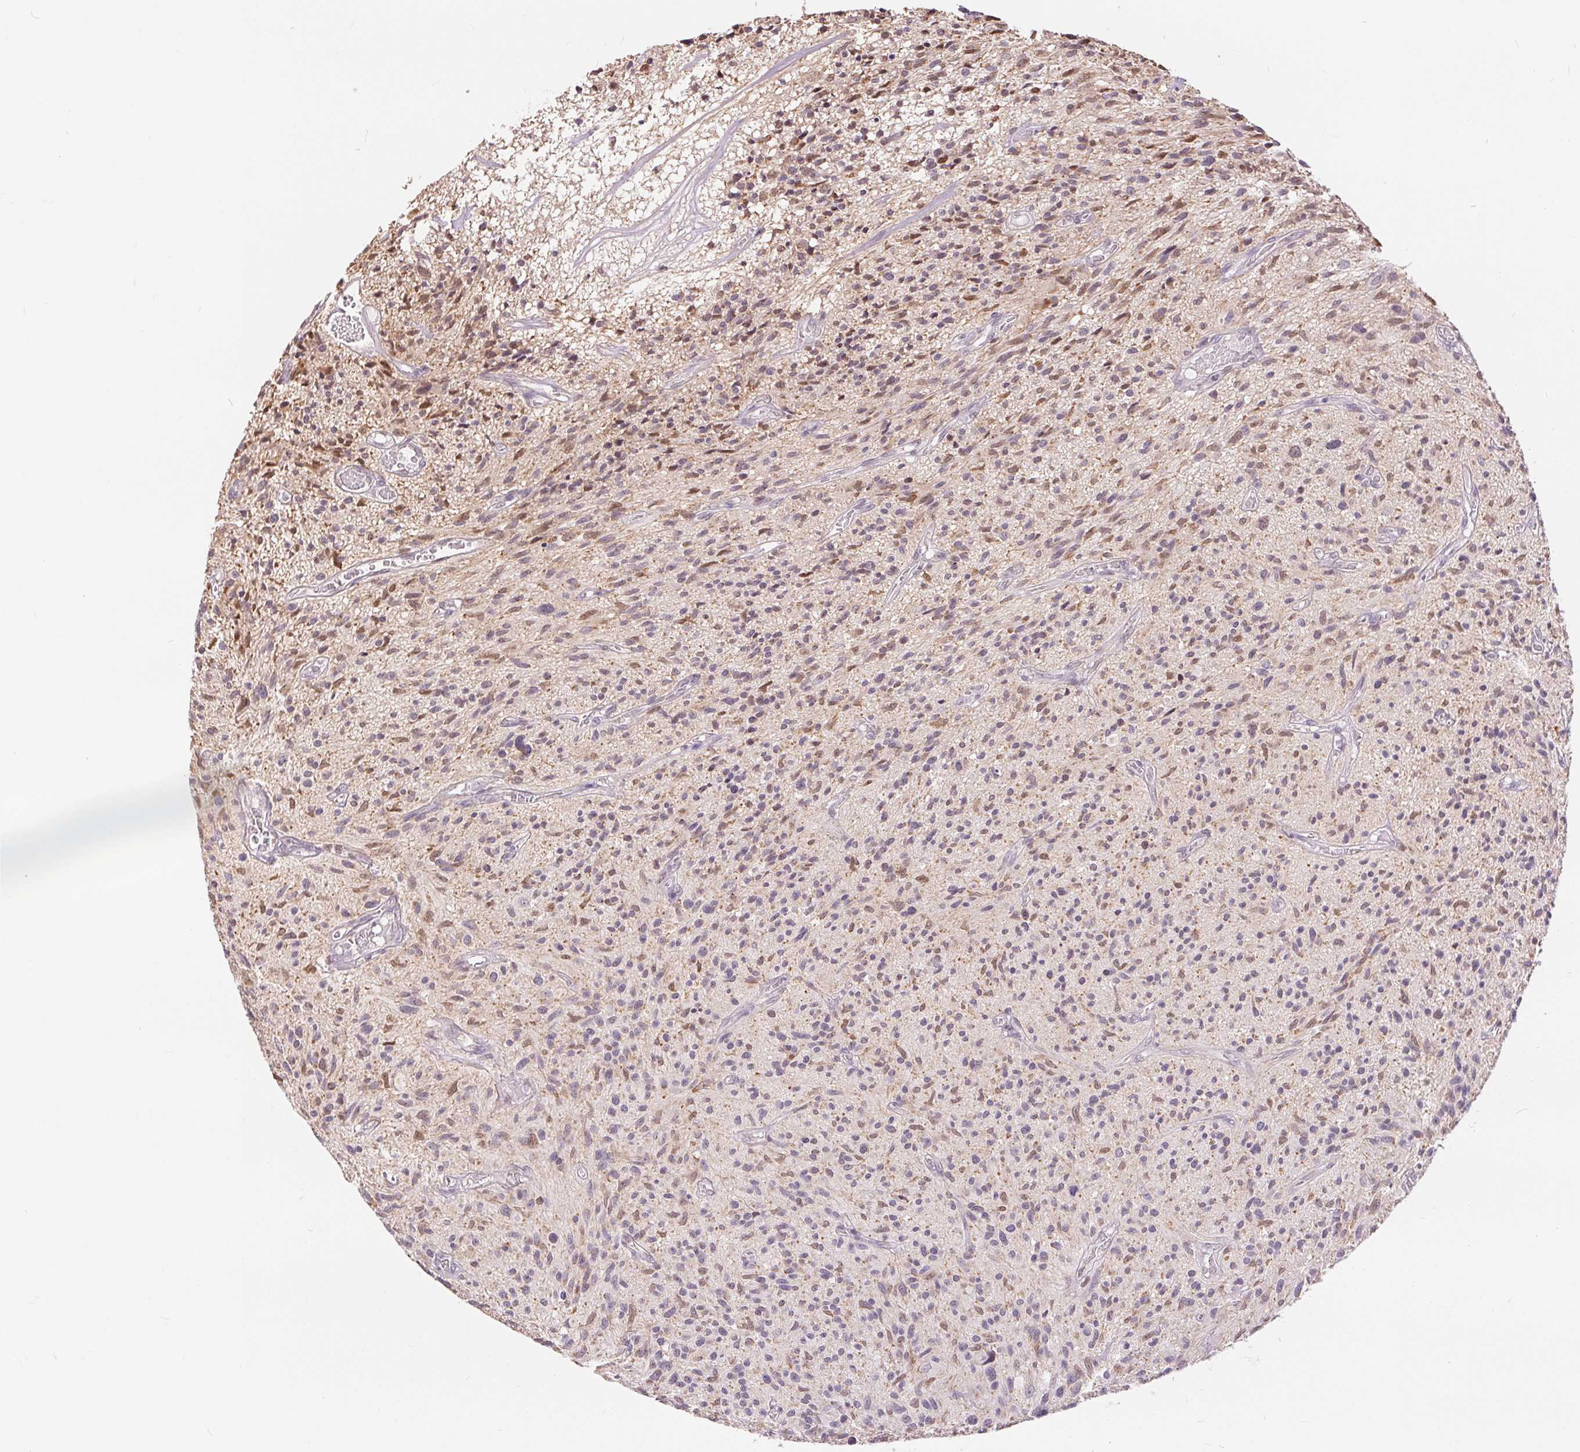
{"staining": {"intensity": "weak", "quantity": "25%-75%", "location": "cytoplasmic/membranous,nuclear"}, "tissue": "glioma", "cell_type": "Tumor cells", "image_type": "cancer", "snomed": [{"axis": "morphology", "description": "Glioma, malignant, High grade"}, {"axis": "topography", "description": "Brain"}], "caption": "IHC (DAB) staining of human glioma demonstrates weak cytoplasmic/membranous and nuclear protein expression in about 25%-75% of tumor cells.", "gene": "POU2F2", "patient": {"sex": "male", "age": 75}}